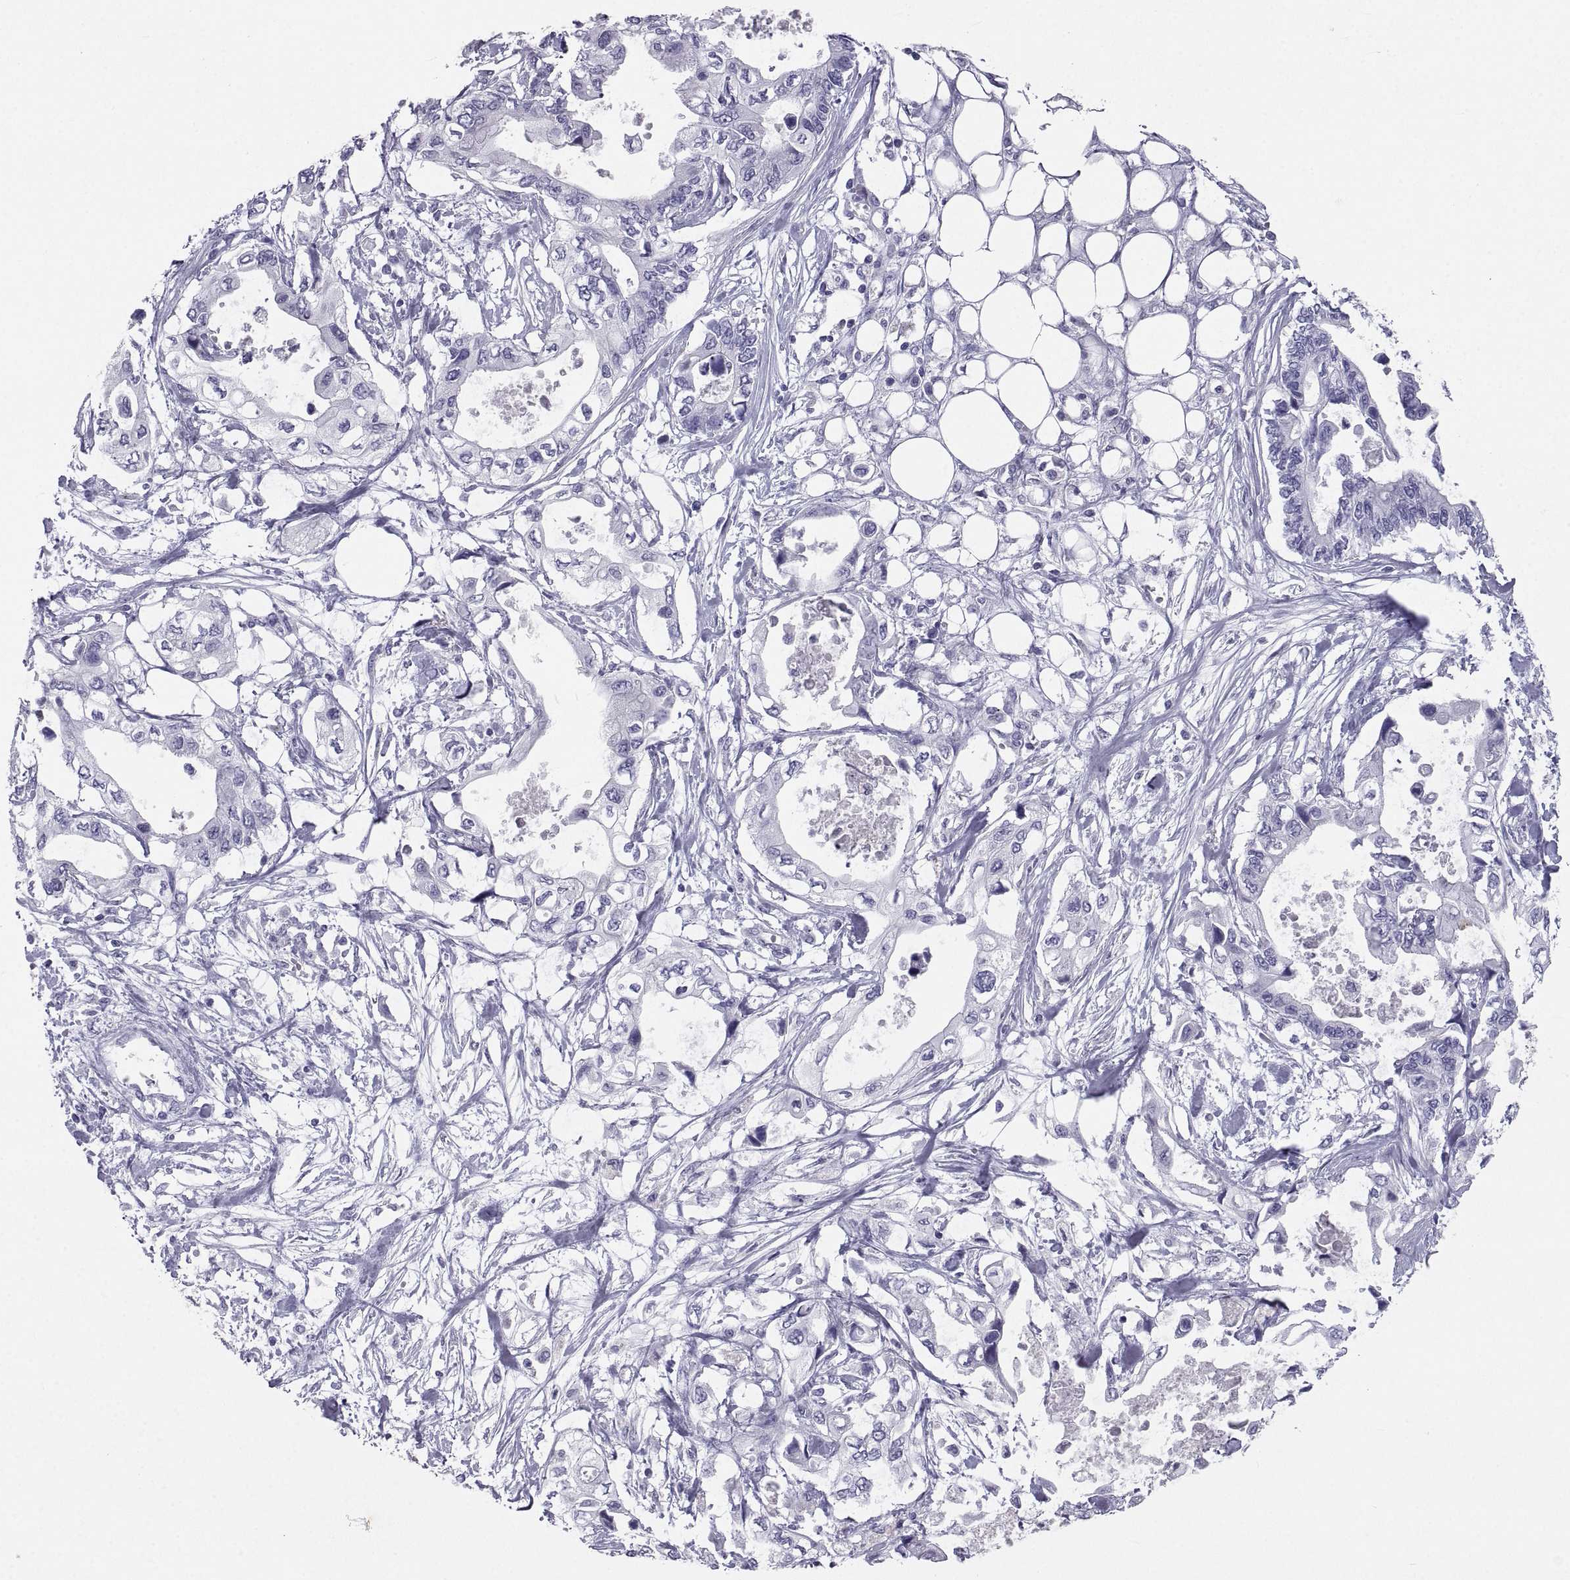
{"staining": {"intensity": "negative", "quantity": "none", "location": "none"}, "tissue": "pancreatic cancer", "cell_type": "Tumor cells", "image_type": "cancer", "snomed": [{"axis": "morphology", "description": "Adenocarcinoma, NOS"}, {"axis": "topography", "description": "Pancreas"}], "caption": "There is no significant positivity in tumor cells of adenocarcinoma (pancreatic).", "gene": "PCSK1N", "patient": {"sex": "female", "age": 63}}